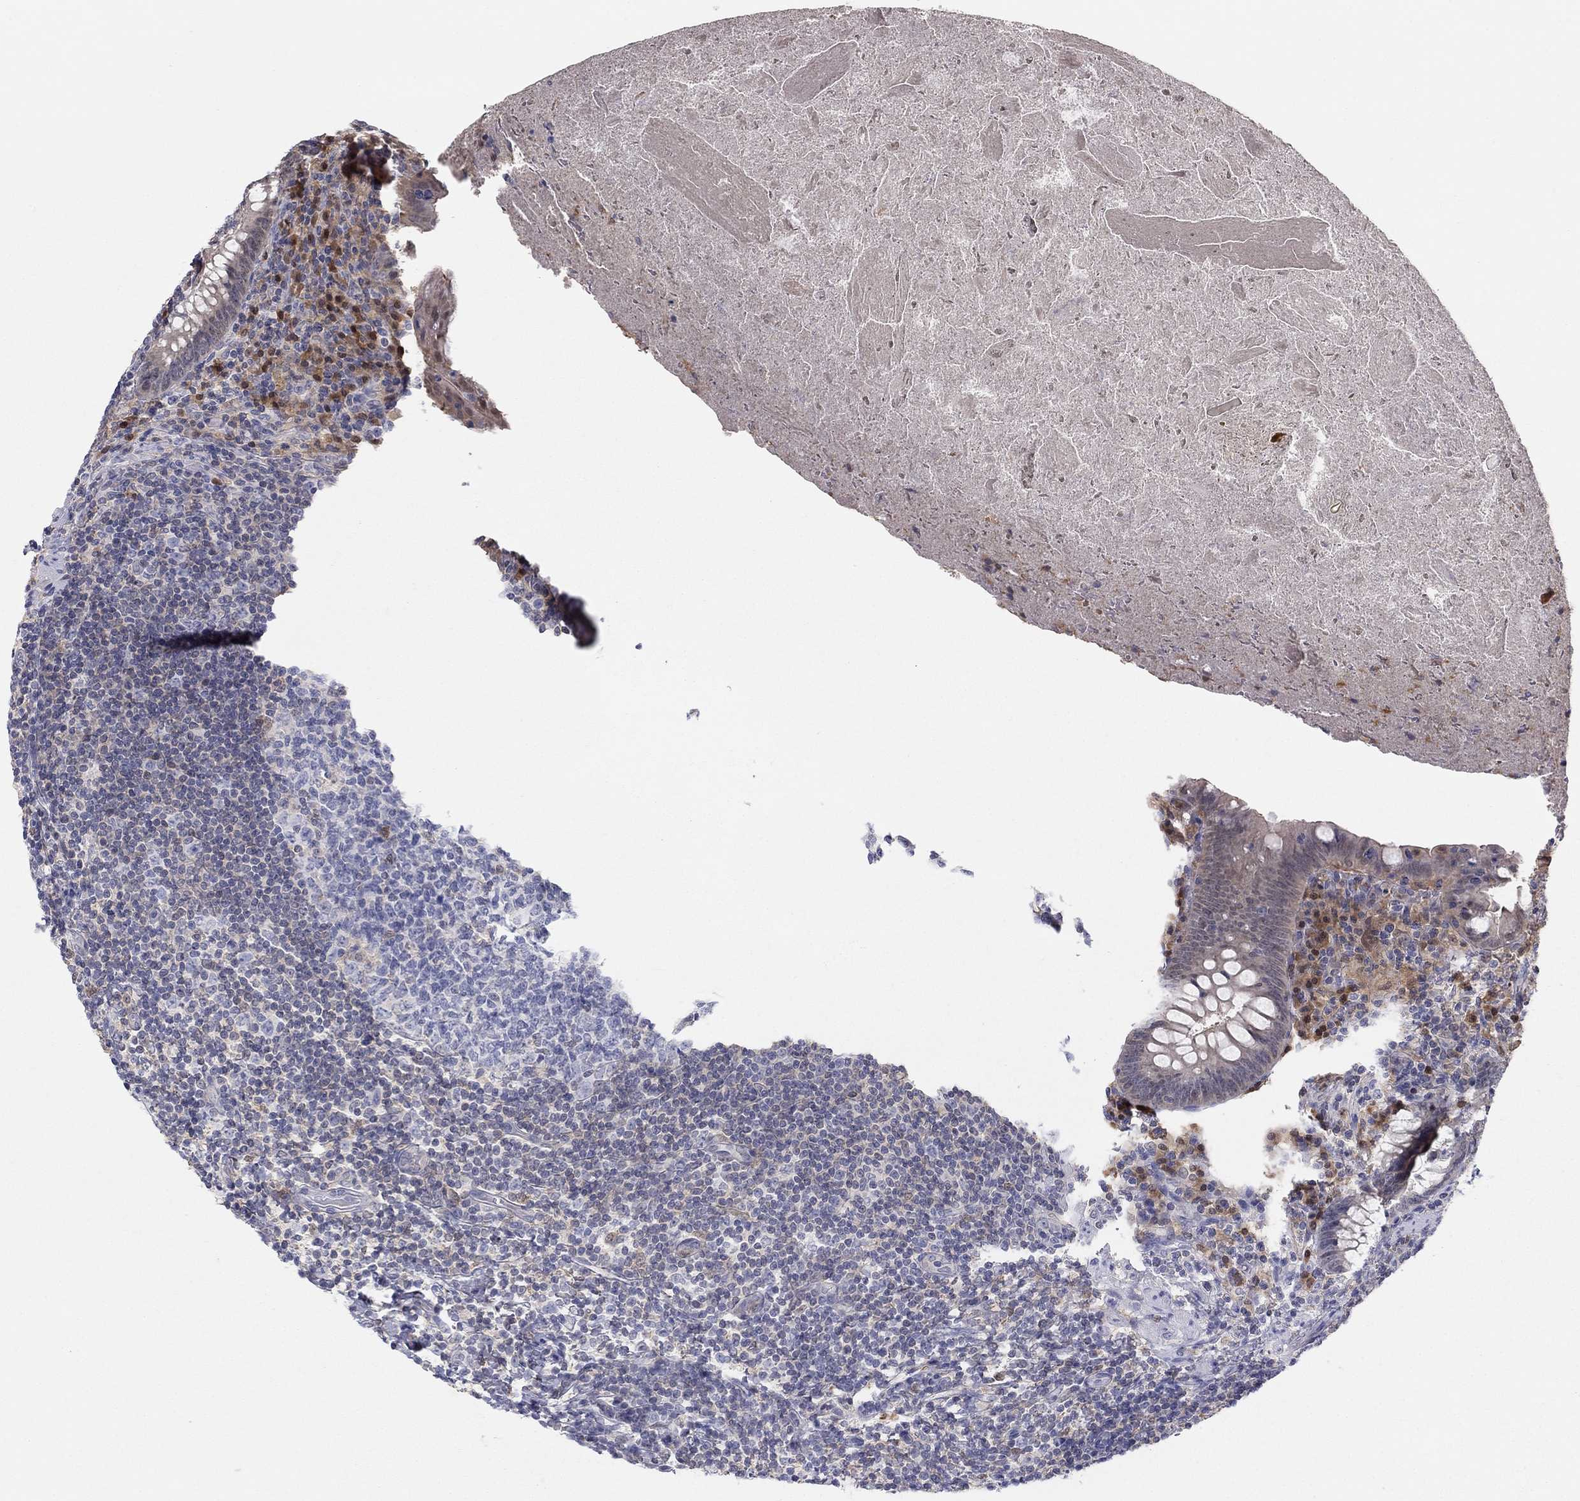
{"staining": {"intensity": "negative", "quantity": "none", "location": "none"}, "tissue": "appendix", "cell_type": "Glandular cells", "image_type": "normal", "snomed": [{"axis": "morphology", "description": "Normal tissue, NOS"}, {"axis": "topography", "description": "Appendix"}], "caption": "Glandular cells are negative for brown protein staining in unremarkable appendix. (Brightfield microscopy of DAB (3,3'-diaminobenzidine) IHC at high magnification).", "gene": "PDXK", "patient": {"sex": "male", "age": 47}}